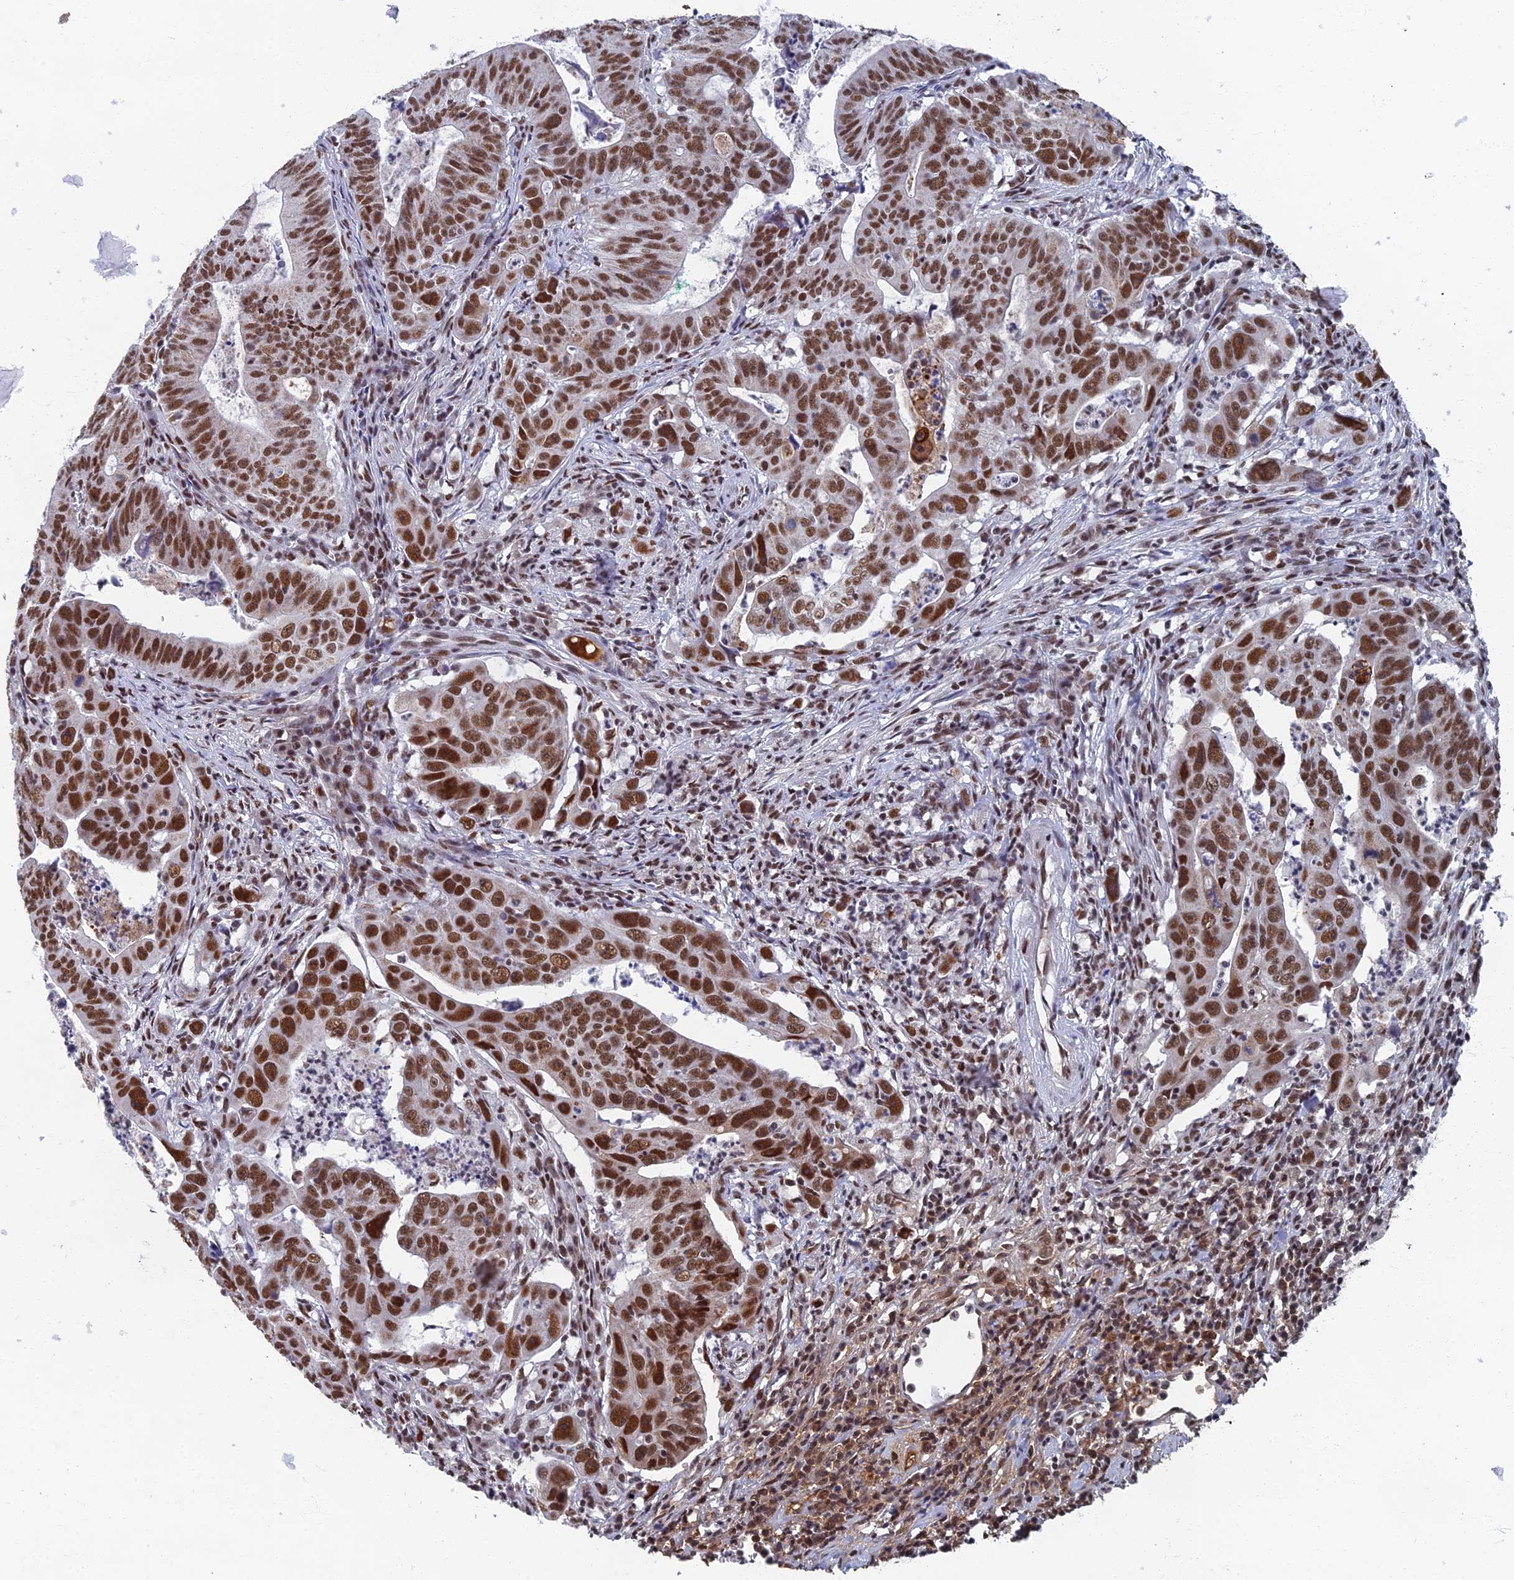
{"staining": {"intensity": "strong", "quantity": ">75%", "location": "nuclear"}, "tissue": "colorectal cancer", "cell_type": "Tumor cells", "image_type": "cancer", "snomed": [{"axis": "morphology", "description": "Adenocarcinoma, NOS"}, {"axis": "topography", "description": "Rectum"}], "caption": "A micrograph showing strong nuclear staining in about >75% of tumor cells in colorectal cancer, as visualized by brown immunohistochemical staining.", "gene": "TAF13", "patient": {"sex": "male", "age": 69}}